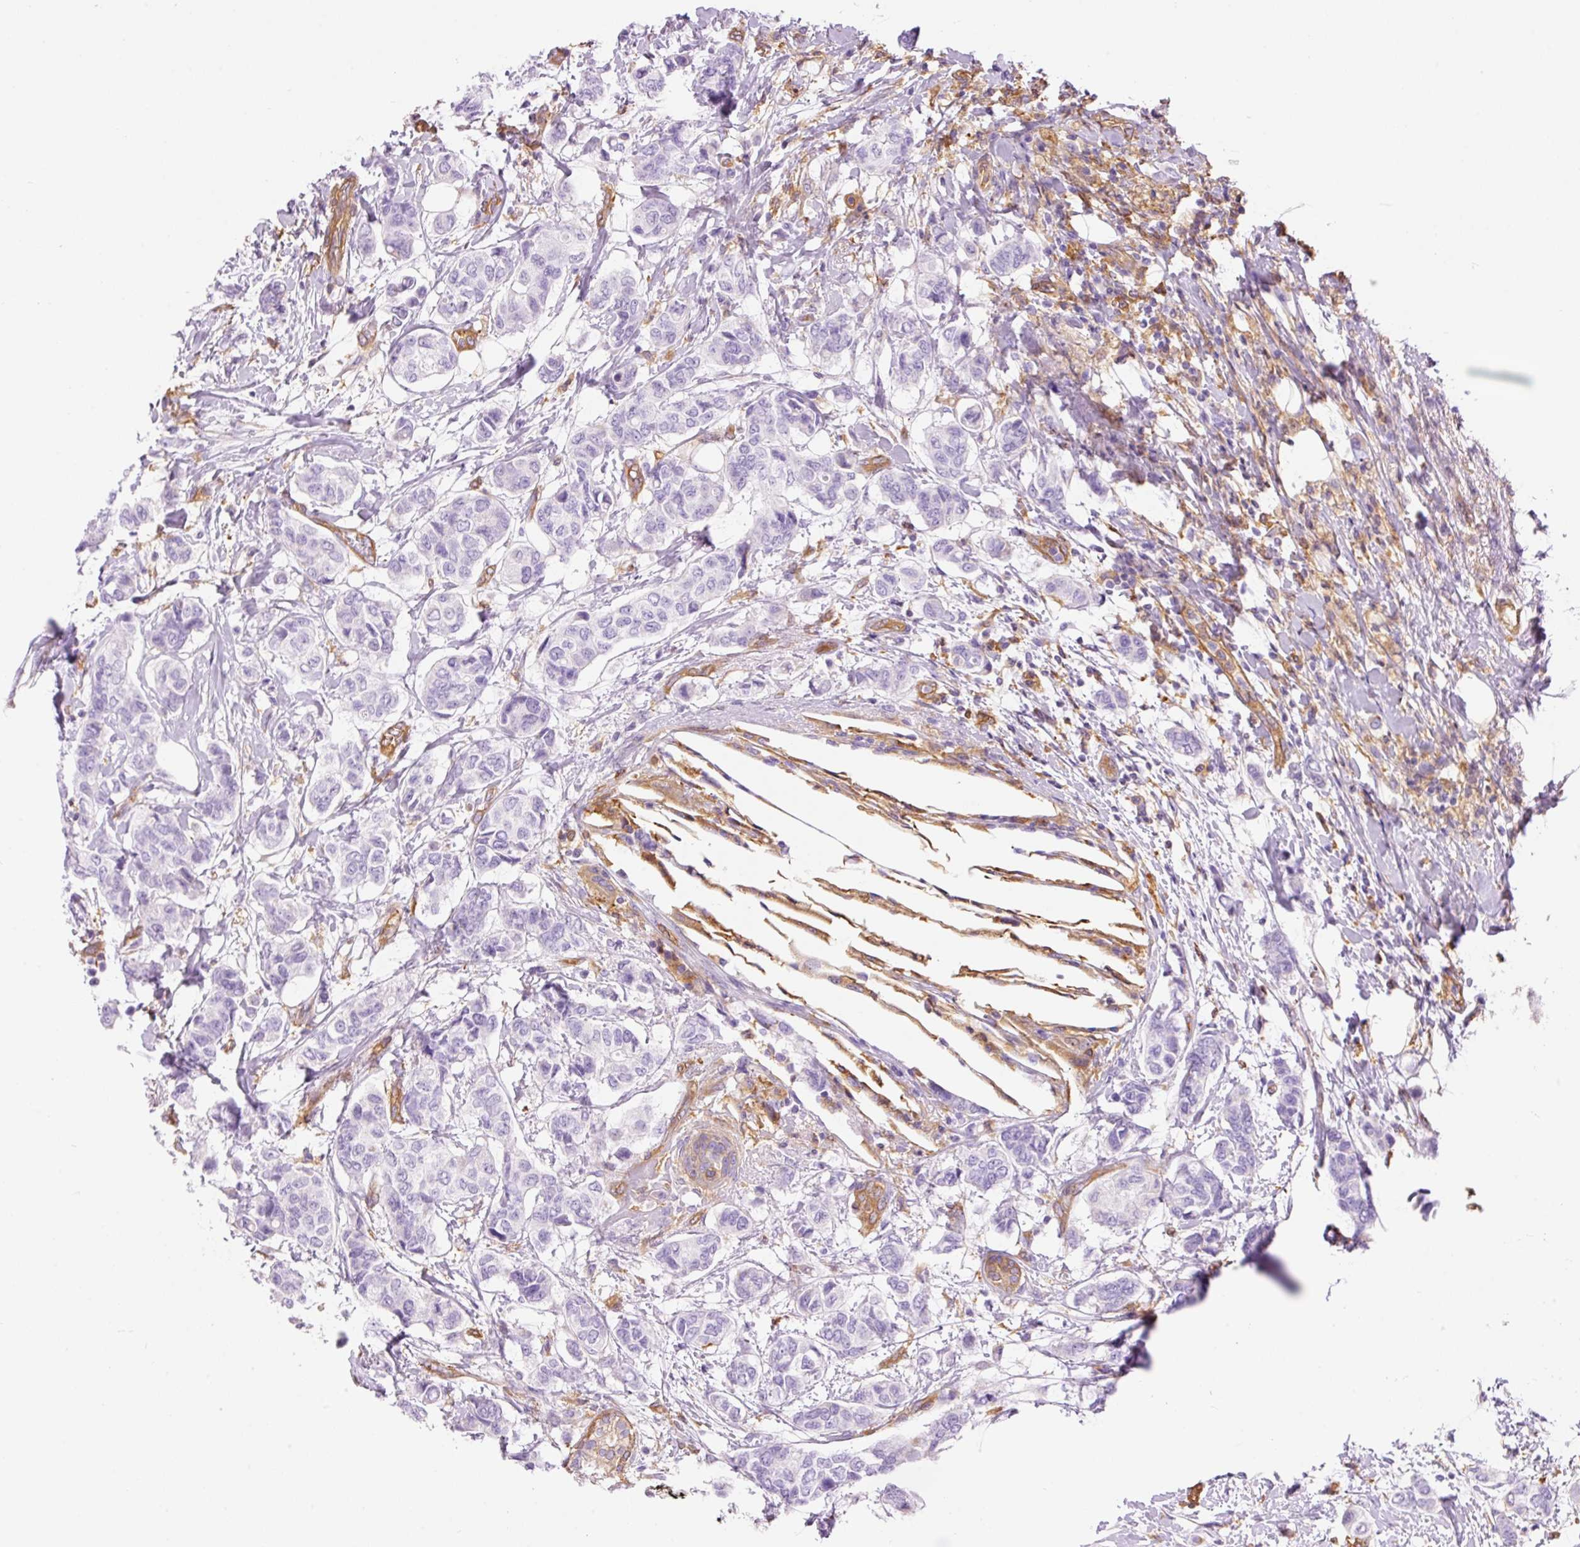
{"staining": {"intensity": "negative", "quantity": "none", "location": "none"}, "tissue": "breast cancer", "cell_type": "Tumor cells", "image_type": "cancer", "snomed": [{"axis": "morphology", "description": "Lobular carcinoma"}, {"axis": "topography", "description": "Breast"}], "caption": "There is no significant positivity in tumor cells of breast cancer.", "gene": "IL10RB", "patient": {"sex": "female", "age": 51}}